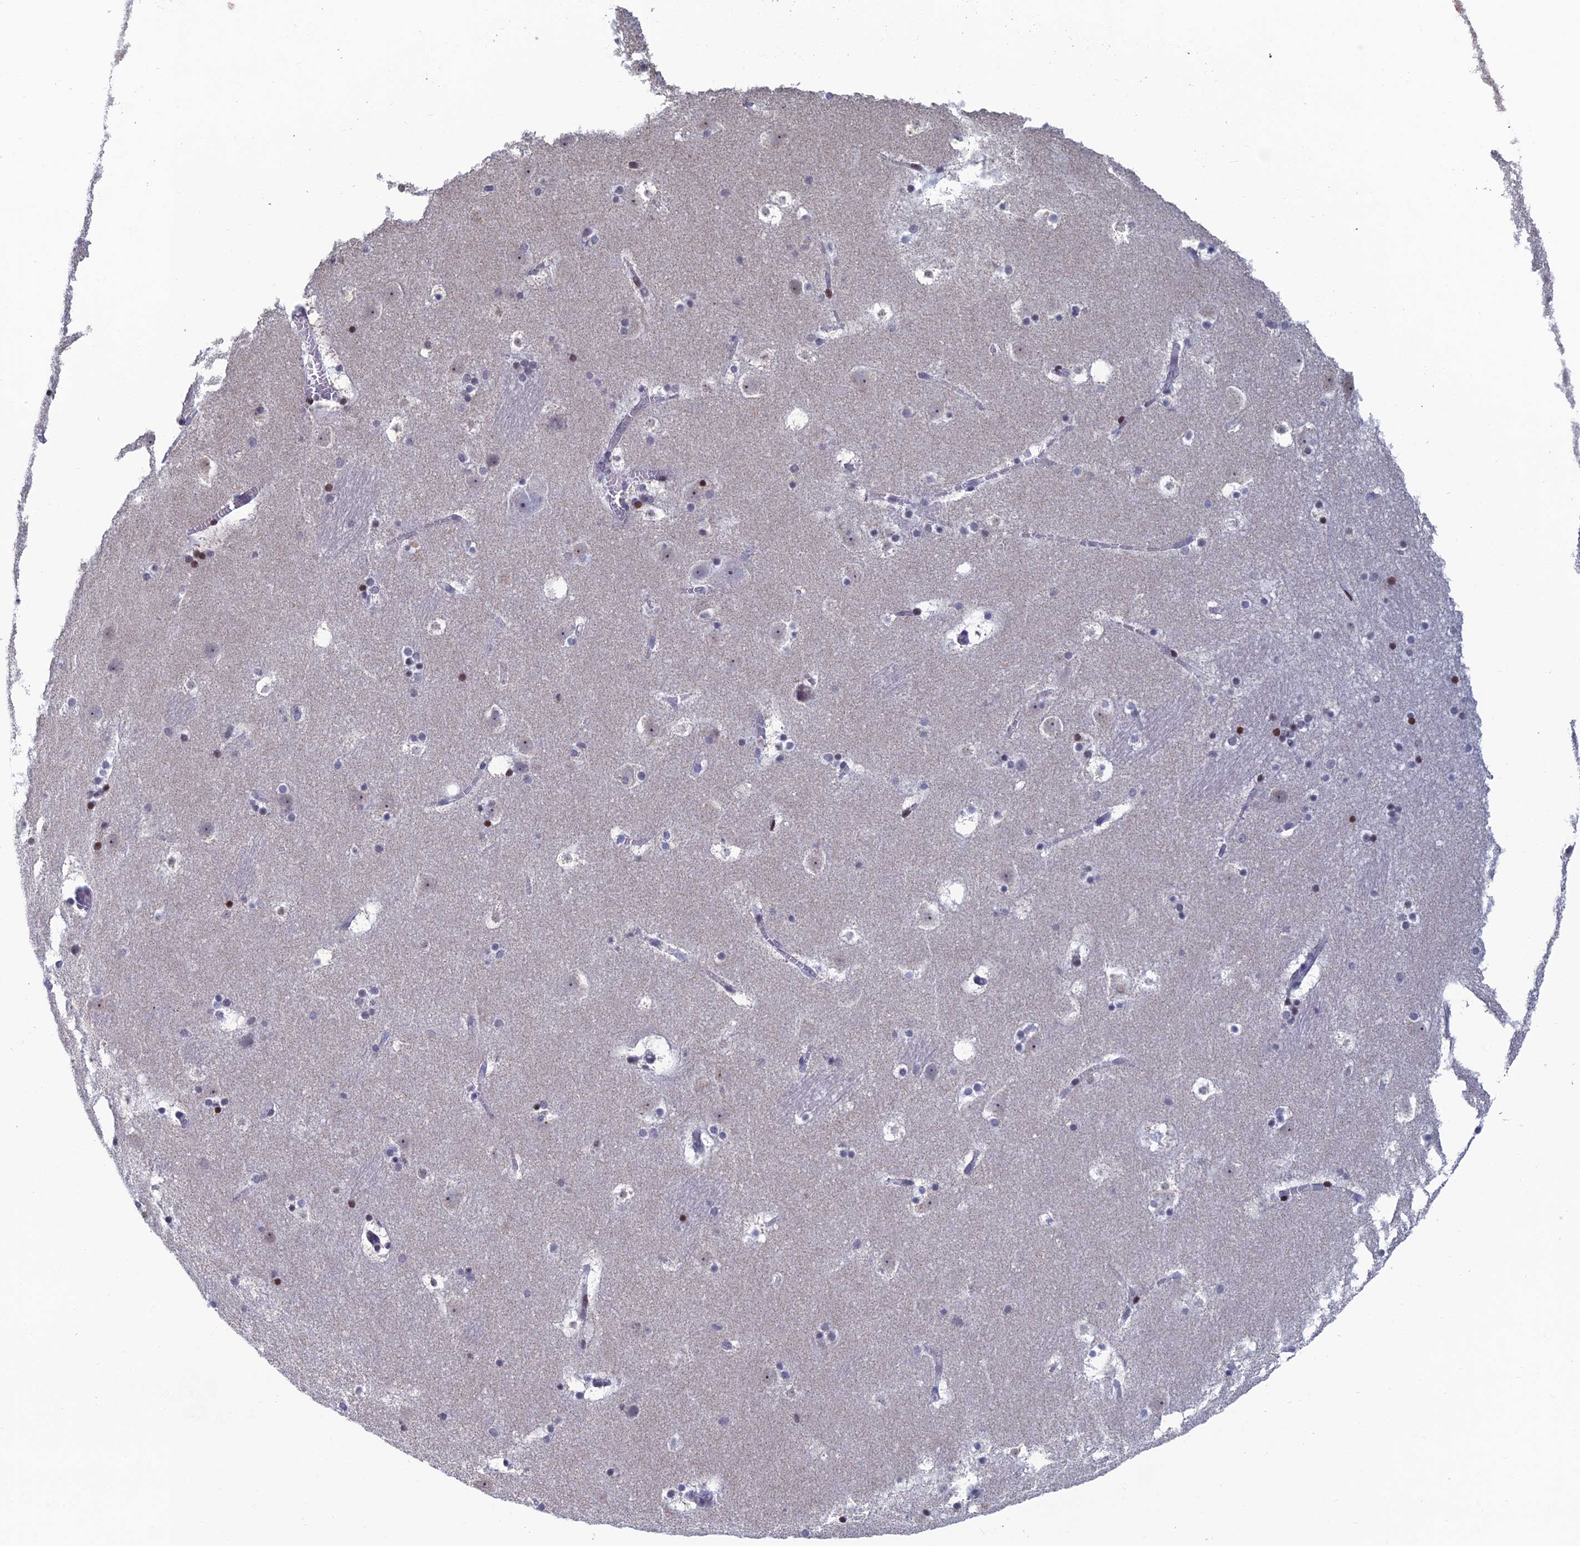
{"staining": {"intensity": "moderate", "quantity": "<25%", "location": "nuclear"}, "tissue": "caudate", "cell_type": "Glial cells", "image_type": "normal", "snomed": [{"axis": "morphology", "description": "Normal tissue, NOS"}, {"axis": "topography", "description": "Lateral ventricle wall"}], "caption": "Protein expression analysis of unremarkable caudate reveals moderate nuclear positivity in about <25% of glial cells. The staining was performed using DAB to visualize the protein expression in brown, while the nuclei were stained in blue with hematoxylin (Magnification: 20x).", "gene": "AFF3", "patient": {"sex": "male", "age": 45}}